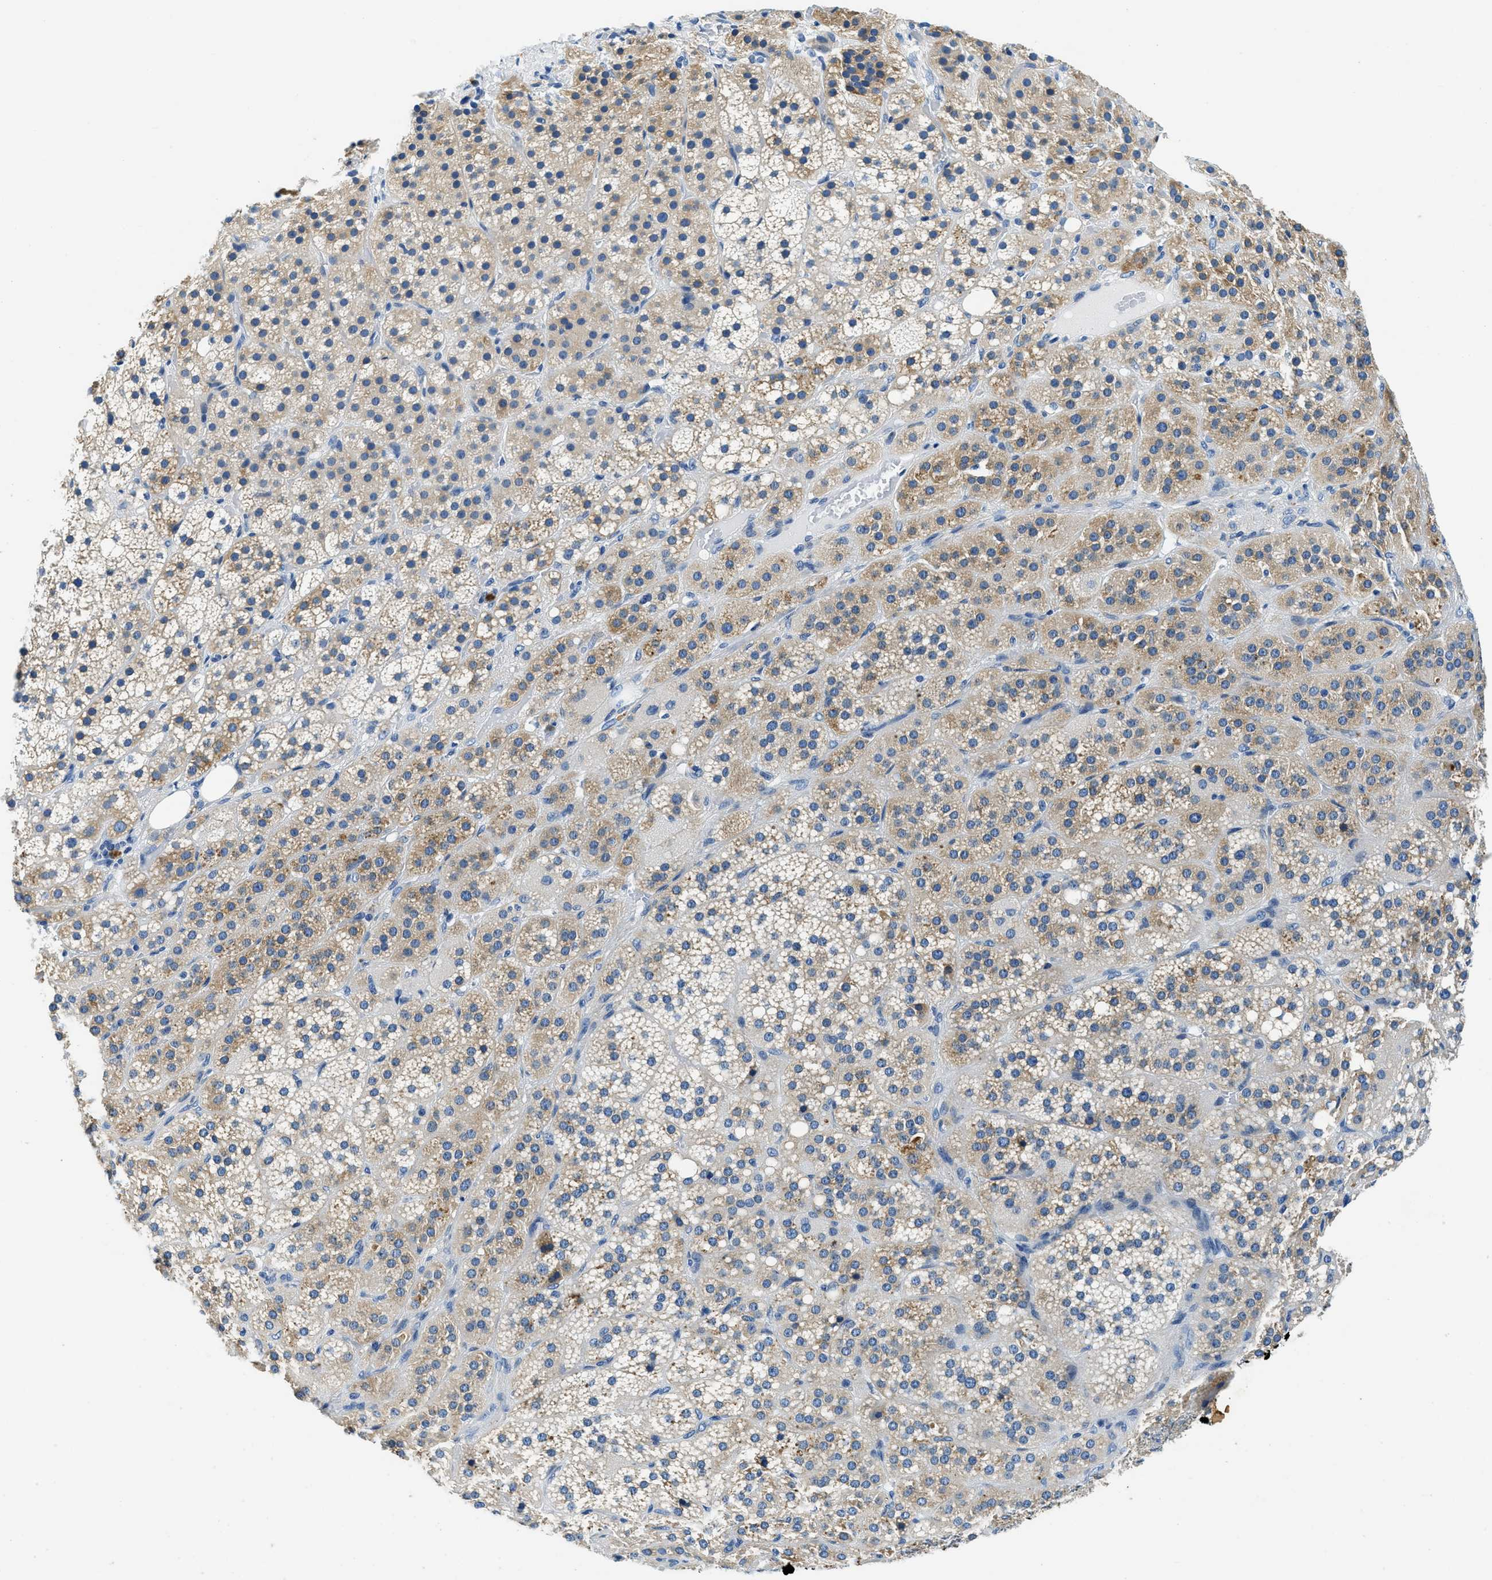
{"staining": {"intensity": "moderate", "quantity": "25%-75%", "location": "cytoplasmic/membranous"}, "tissue": "adrenal gland", "cell_type": "Glandular cells", "image_type": "normal", "snomed": [{"axis": "morphology", "description": "Normal tissue, NOS"}, {"axis": "topography", "description": "Adrenal gland"}], "caption": "A histopathology image of human adrenal gland stained for a protein reveals moderate cytoplasmic/membranous brown staining in glandular cells.", "gene": "UBAC2", "patient": {"sex": "female", "age": 59}}